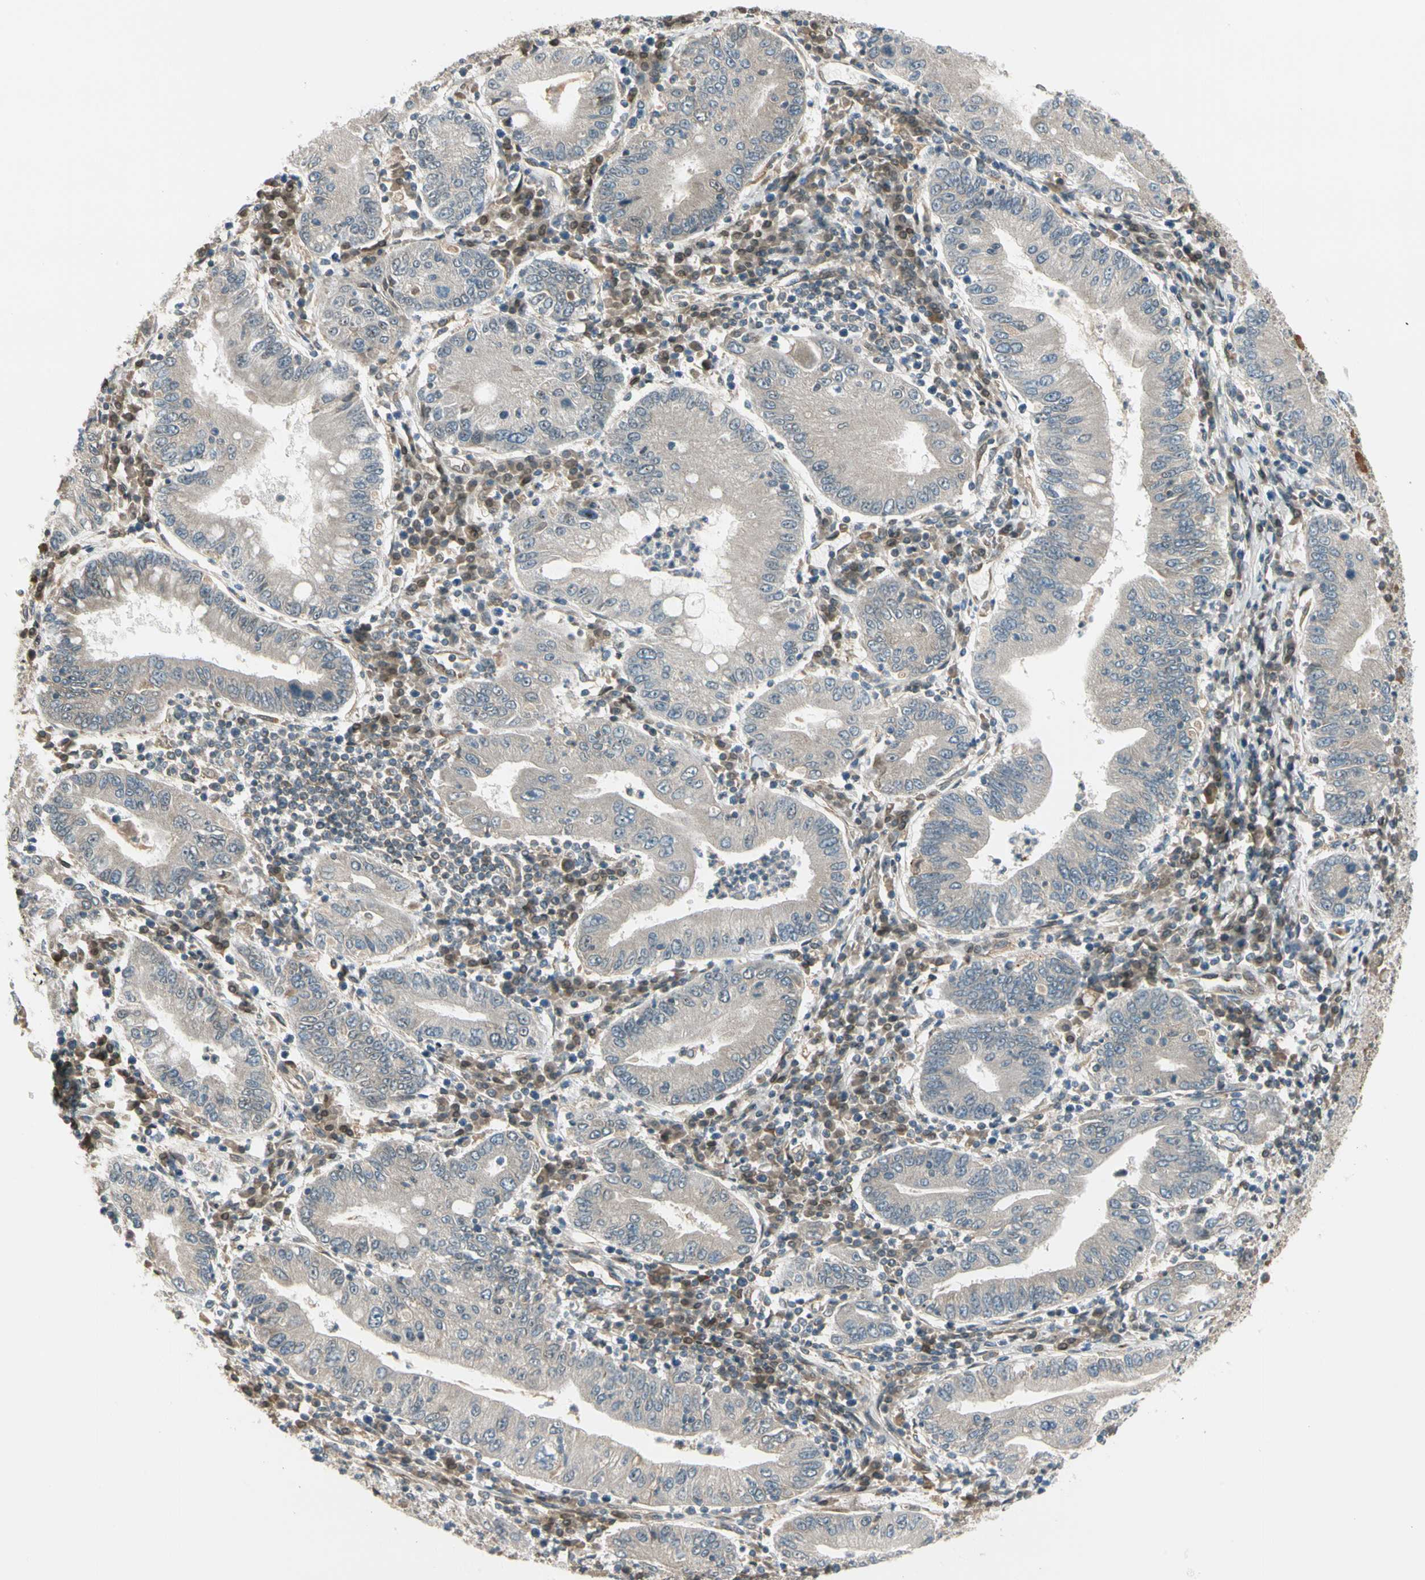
{"staining": {"intensity": "negative", "quantity": "none", "location": "none"}, "tissue": "stomach cancer", "cell_type": "Tumor cells", "image_type": "cancer", "snomed": [{"axis": "morphology", "description": "Normal tissue, NOS"}, {"axis": "morphology", "description": "Adenocarcinoma, NOS"}, {"axis": "topography", "description": "Esophagus"}, {"axis": "topography", "description": "Stomach, upper"}, {"axis": "topography", "description": "Peripheral nerve tissue"}], "caption": "Immunohistochemical staining of human stomach cancer reveals no significant positivity in tumor cells. (Immunohistochemistry, brightfield microscopy, high magnification).", "gene": "TRIO", "patient": {"sex": "male", "age": 62}}